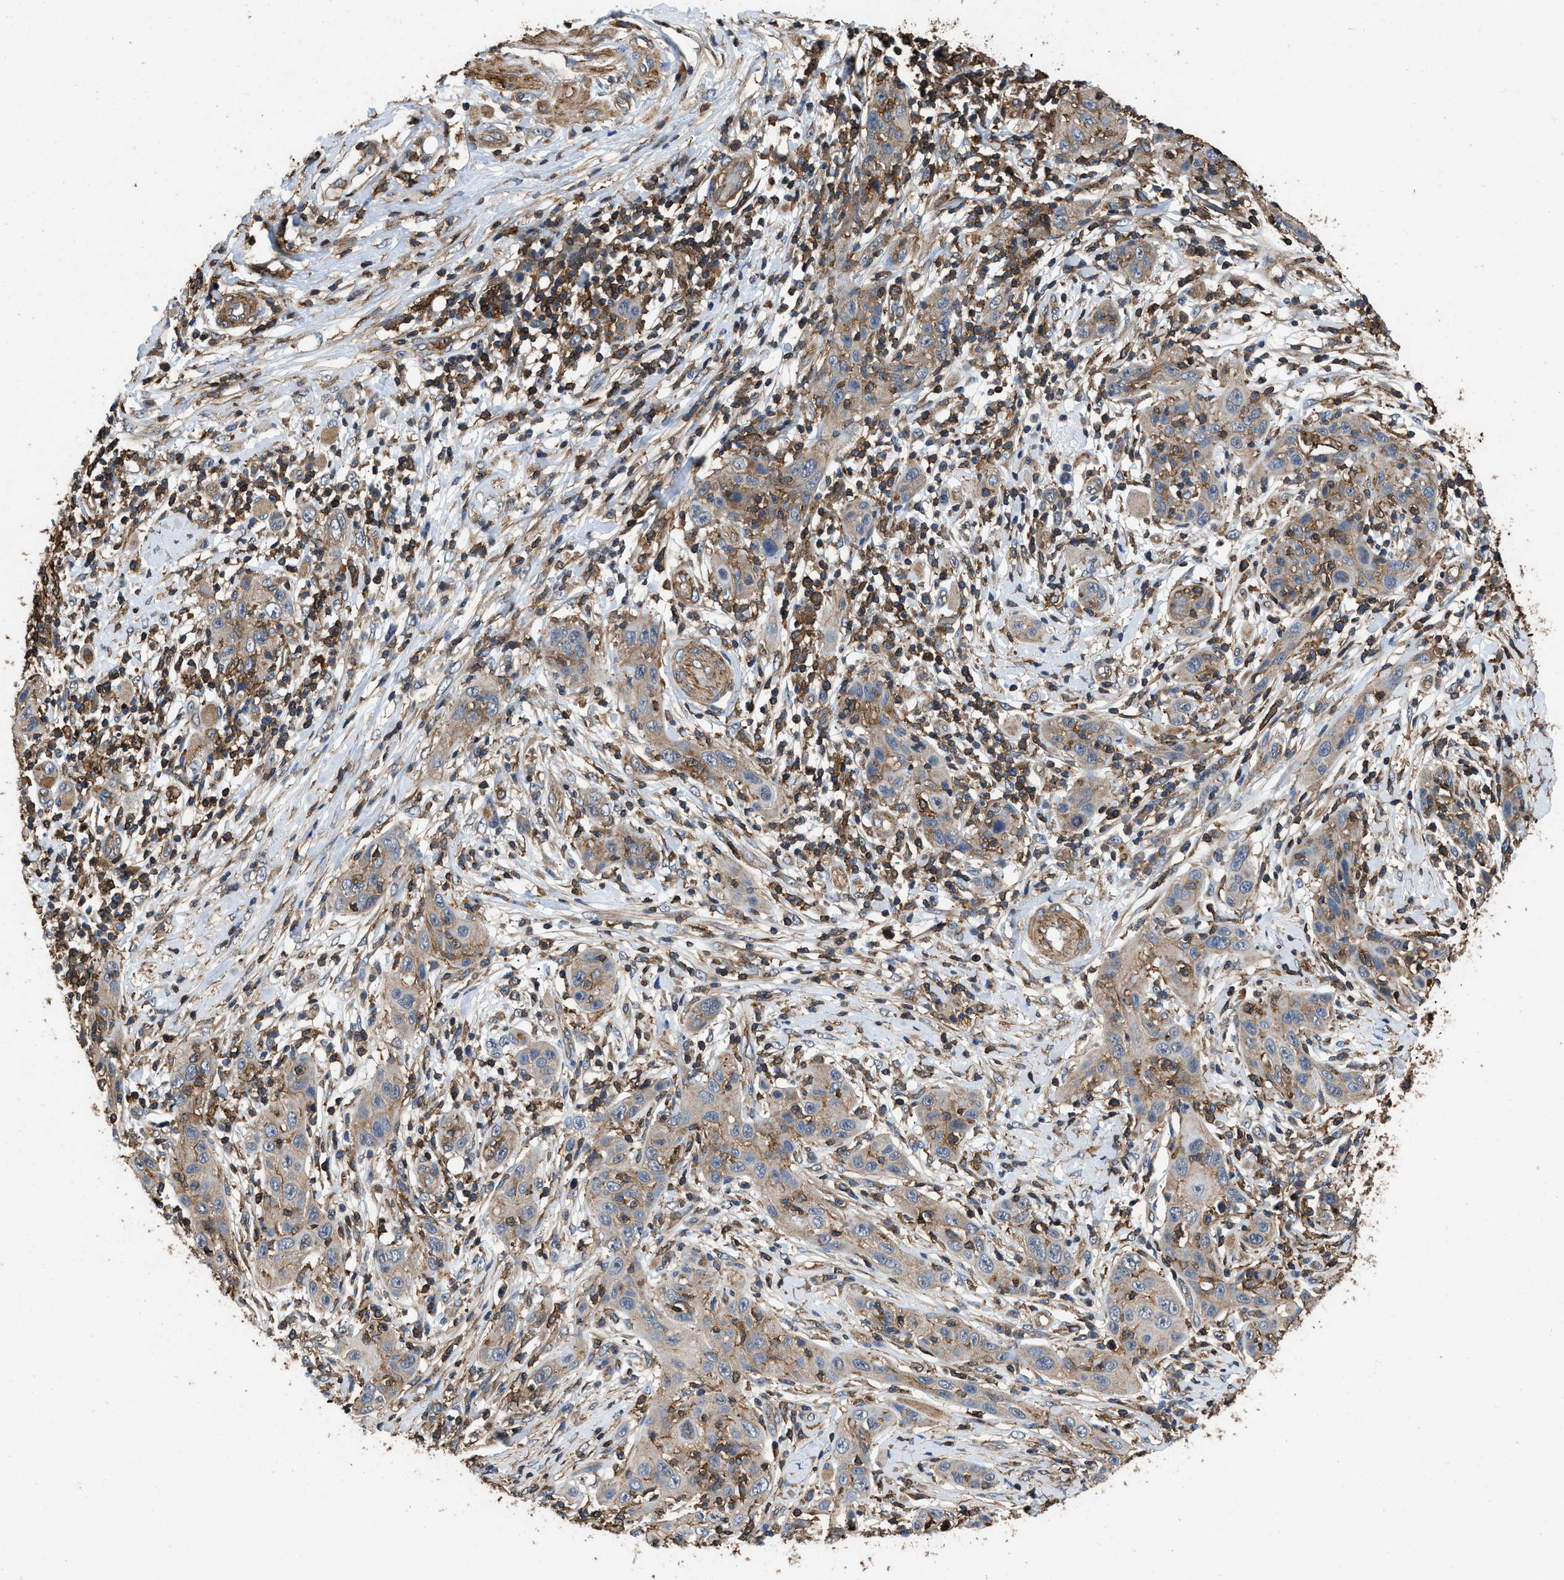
{"staining": {"intensity": "weak", "quantity": ">75%", "location": "cytoplasmic/membranous"}, "tissue": "skin cancer", "cell_type": "Tumor cells", "image_type": "cancer", "snomed": [{"axis": "morphology", "description": "Squamous cell carcinoma, NOS"}, {"axis": "topography", "description": "Skin"}], "caption": "Protein expression analysis of skin squamous cell carcinoma exhibits weak cytoplasmic/membranous positivity in approximately >75% of tumor cells.", "gene": "LINGO2", "patient": {"sex": "female", "age": 88}}